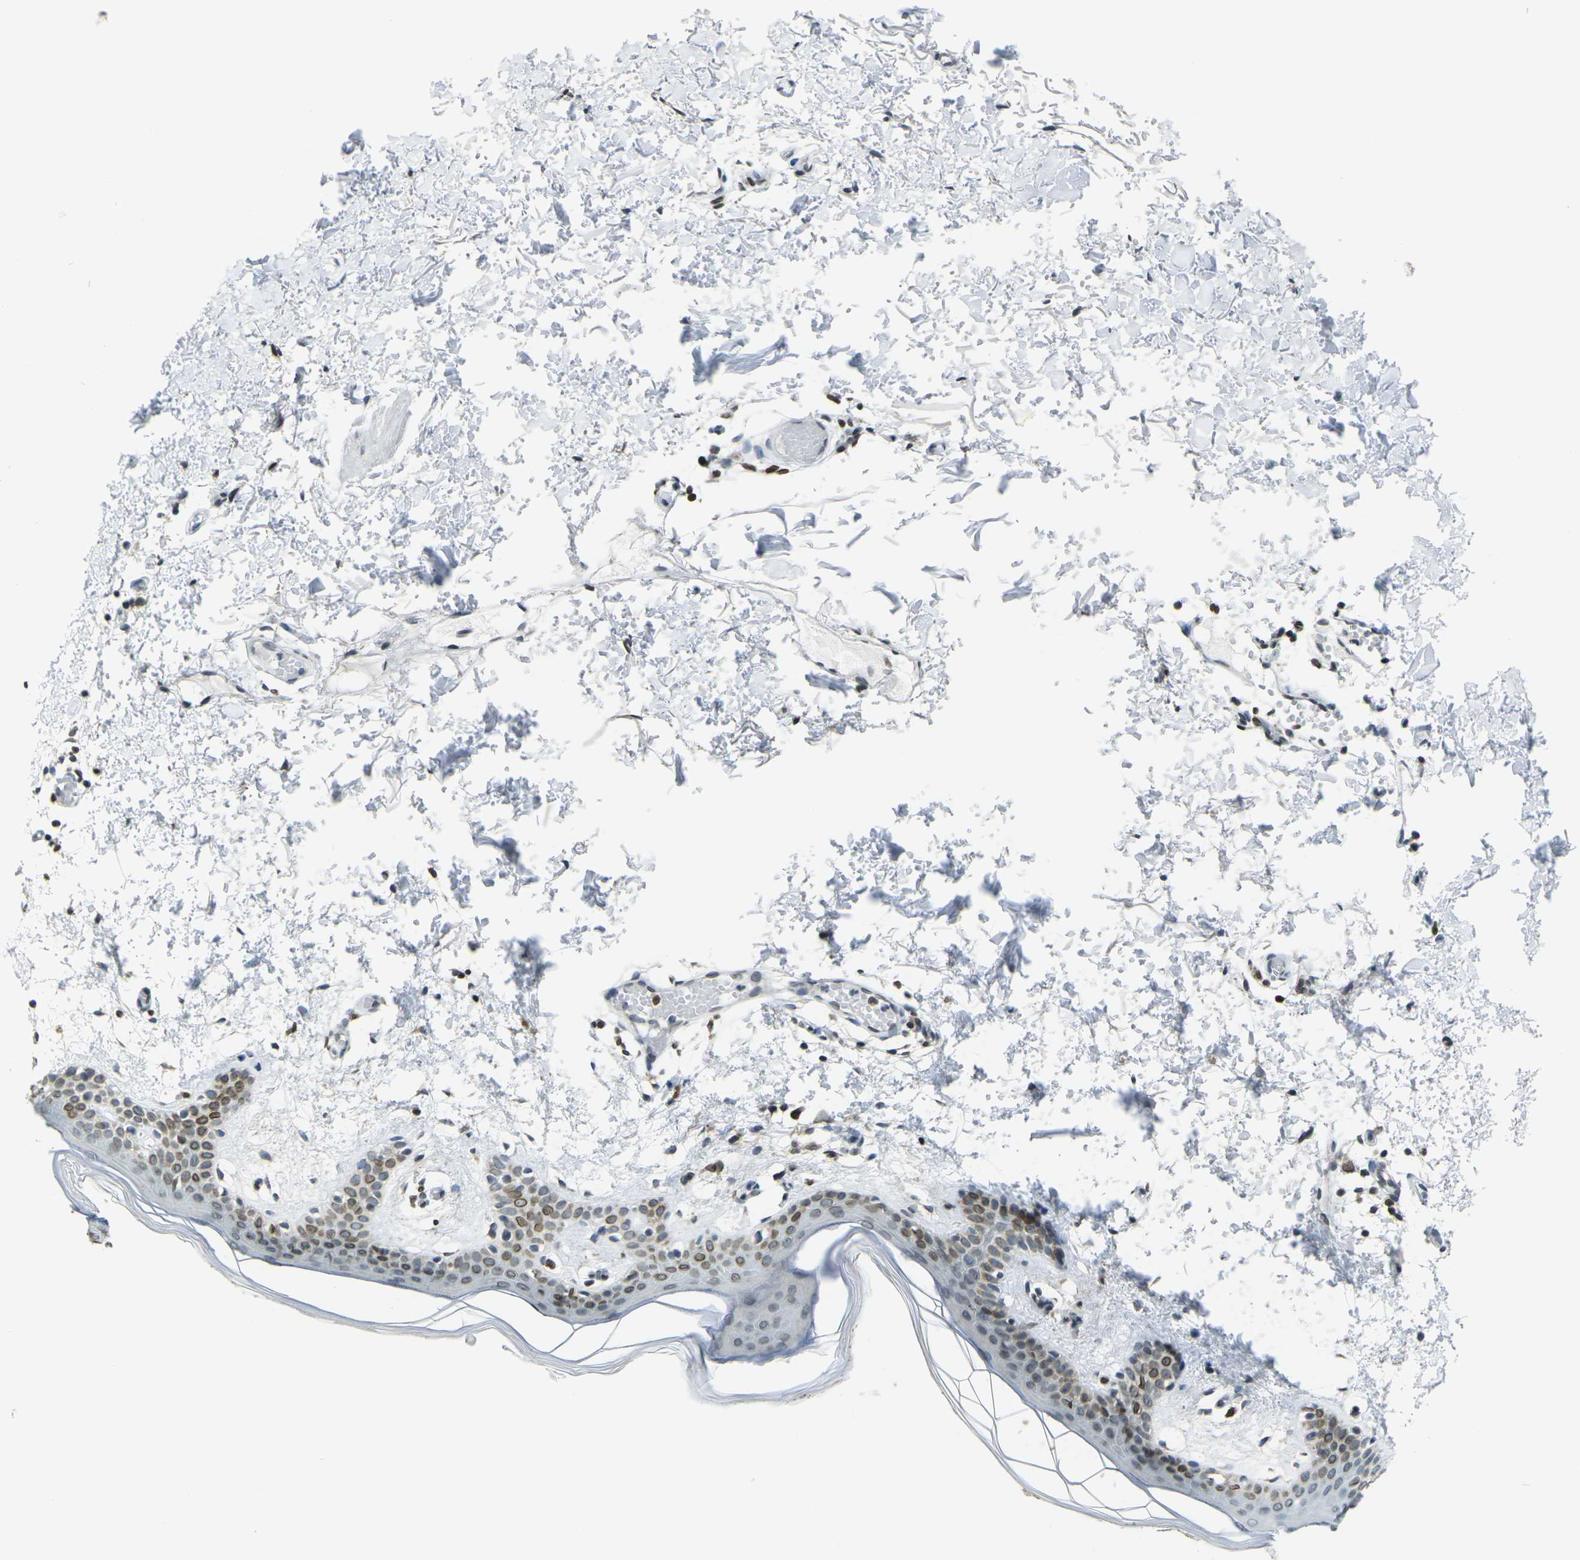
{"staining": {"intensity": "weak", "quantity": "25%-75%", "location": "cytoplasmic/membranous"}, "tissue": "skin", "cell_type": "Fibroblasts", "image_type": "normal", "snomed": [{"axis": "morphology", "description": "Normal tissue, NOS"}, {"axis": "topography", "description": "Skin"}], "caption": "Protein expression by IHC shows weak cytoplasmic/membranous expression in approximately 25%-75% of fibroblasts in benign skin. (DAB (3,3'-diaminobenzidine) = brown stain, brightfield microscopy at high magnification).", "gene": "BRDT", "patient": {"sex": "male", "age": 53}}